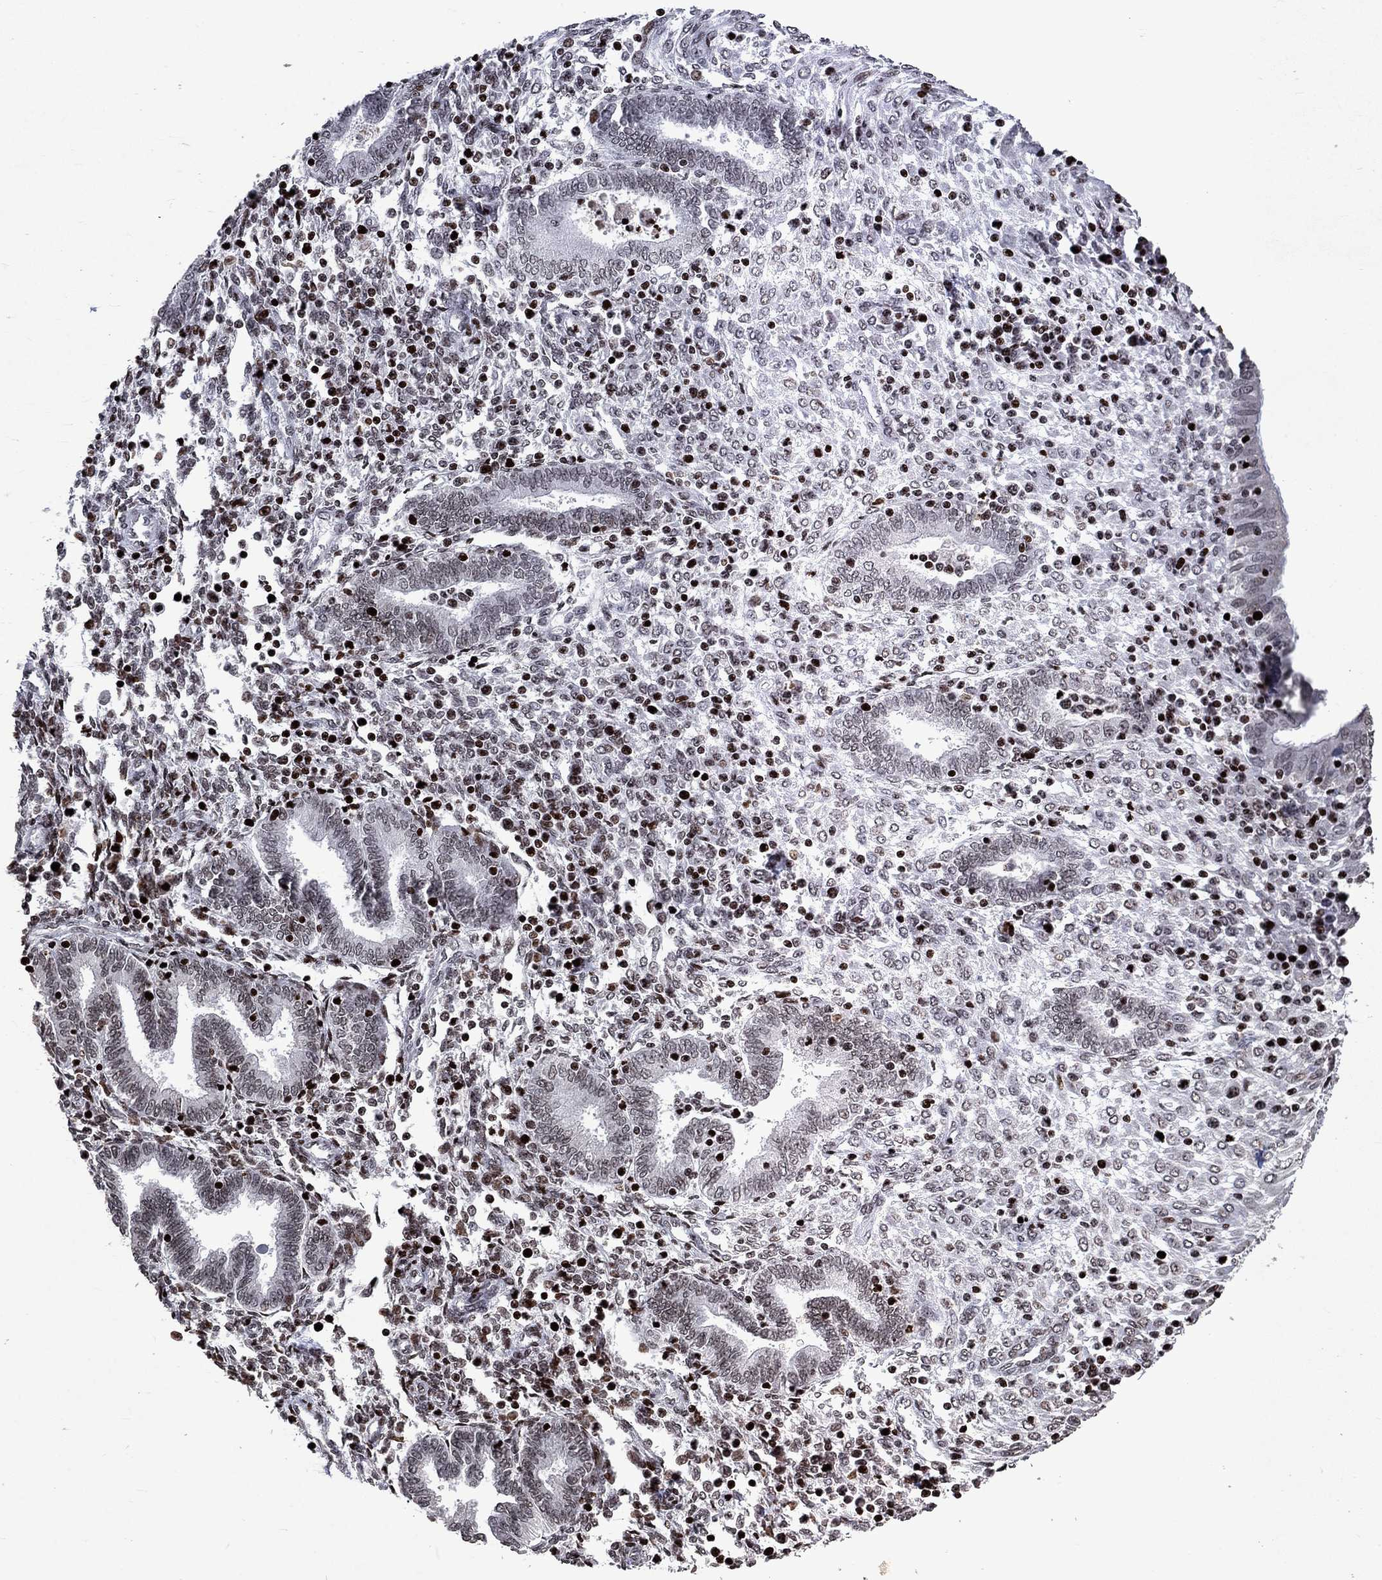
{"staining": {"intensity": "strong", "quantity": "25%-75%", "location": "nuclear"}, "tissue": "endometrium", "cell_type": "Cells in endometrial stroma", "image_type": "normal", "snomed": [{"axis": "morphology", "description": "Normal tissue, NOS"}, {"axis": "topography", "description": "Endometrium"}], "caption": "Protein expression analysis of benign endometrium displays strong nuclear staining in approximately 25%-75% of cells in endometrial stroma.", "gene": "SRSF3", "patient": {"sex": "female", "age": 42}}